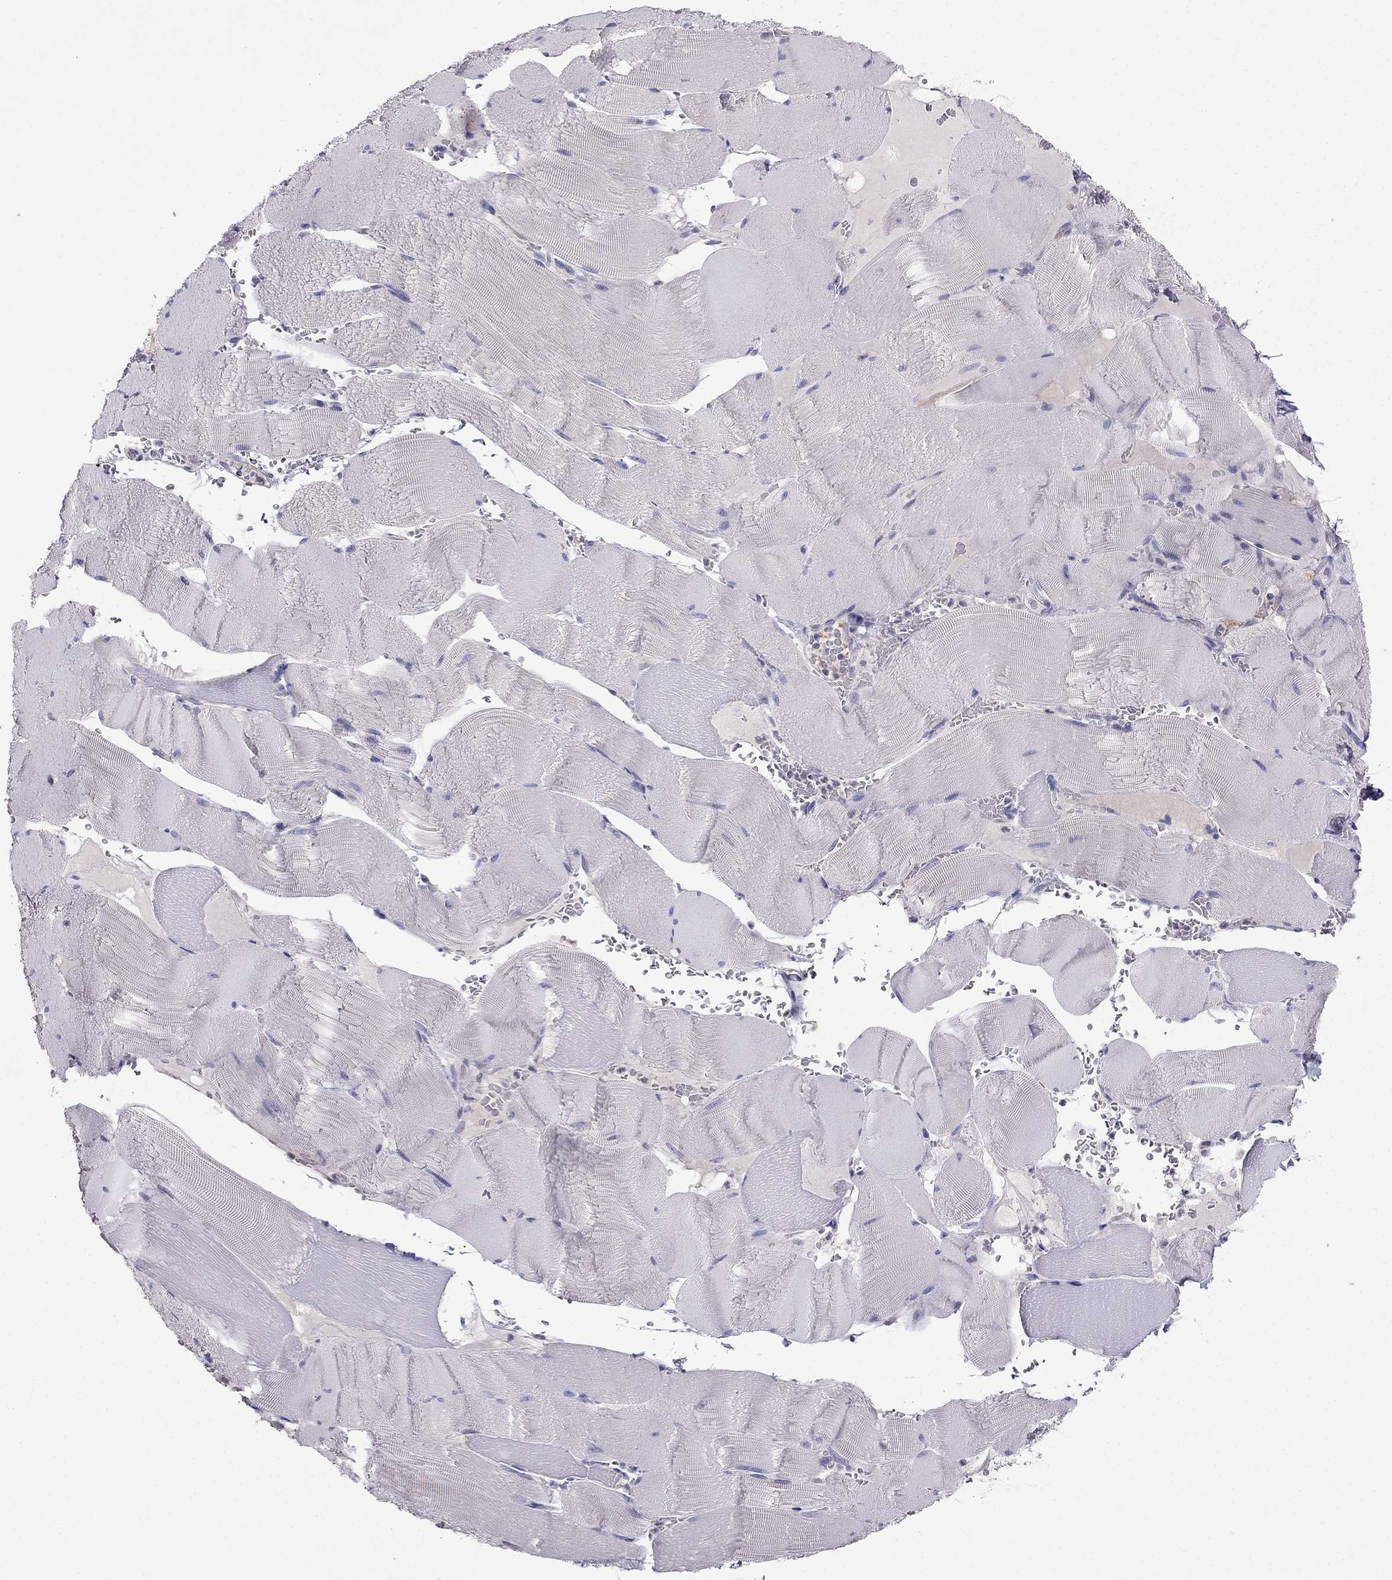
{"staining": {"intensity": "negative", "quantity": "none", "location": "none"}, "tissue": "skeletal muscle", "cell_type": "Myocytes", "image_type": "normal", "snomed": [{"axis": "morphology", "description": "Normal tissue, NOS"}, {"axis": "topography", "description": "Skeletal muscle"}], "caption": "Myocytes show no significant protein staining in unremarkable skeletal muscle.", "gene": "SCNN1D", "patient": {"sex": "male", "age": 56}}